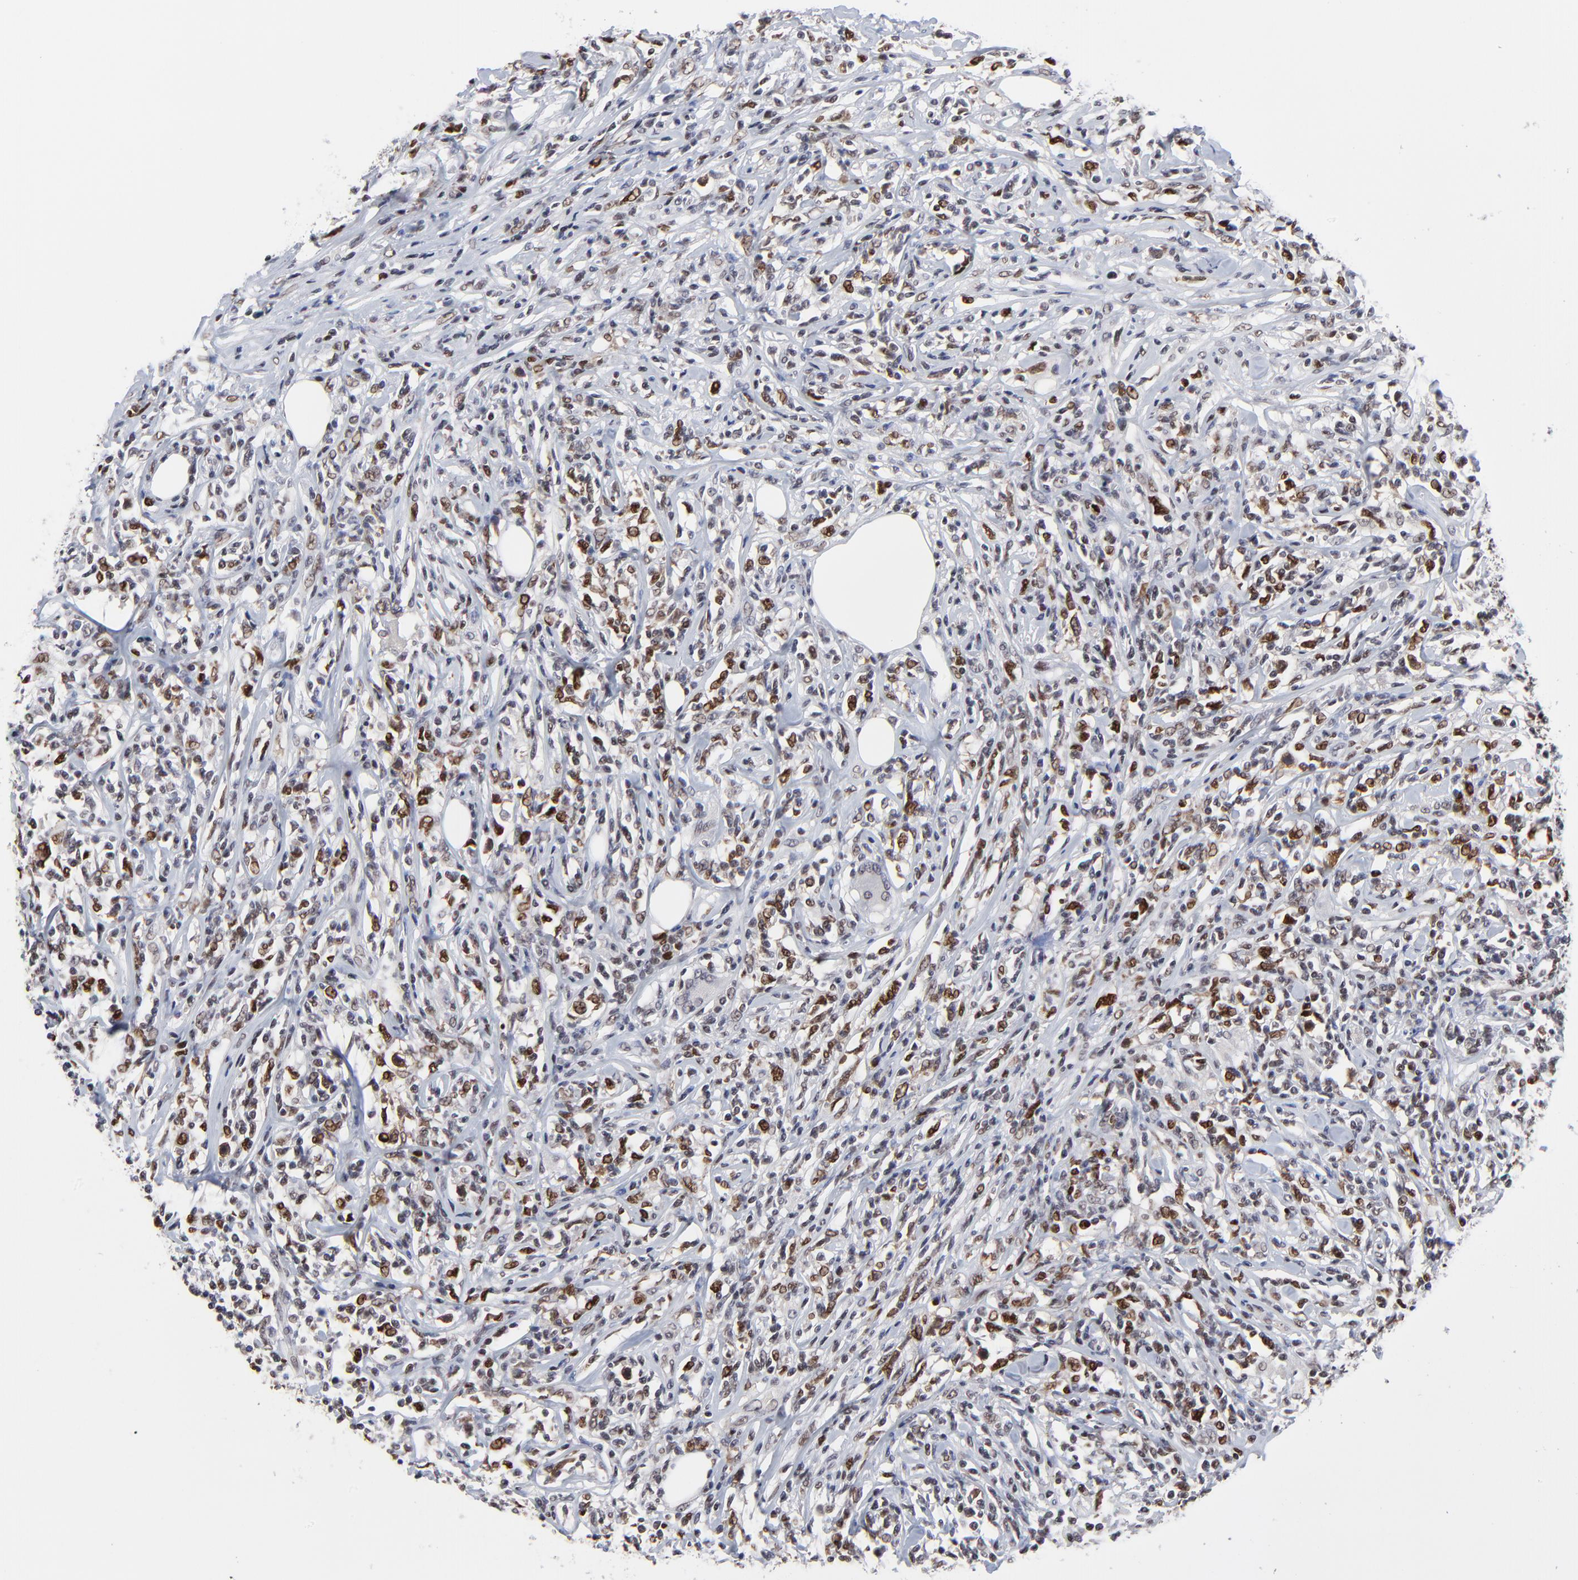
{"staining": {"intensity": "moderate", "quantity": "25%-75%", "location": "nuclear"}, "tissue": "lymphoma", "cell_type": "Tumor cells", "image_type": "cancer", "snomed": [{"axis": "morphology", "description": "Malignant lymphoma, non-Hodgkin's type, High grade"}, {"axis": "topography", "description": "Lymph node"}], "caption": "Immunohistochemistry (IHC) of human high-grade malignant lymphoma, non-Hodgkin's type exhibits medium levels of moderate nuclear positivity in about 25%-75% of tumor cells.", "gene": "OGFOD1", "patient": {"sex": "female", "age": 84}}